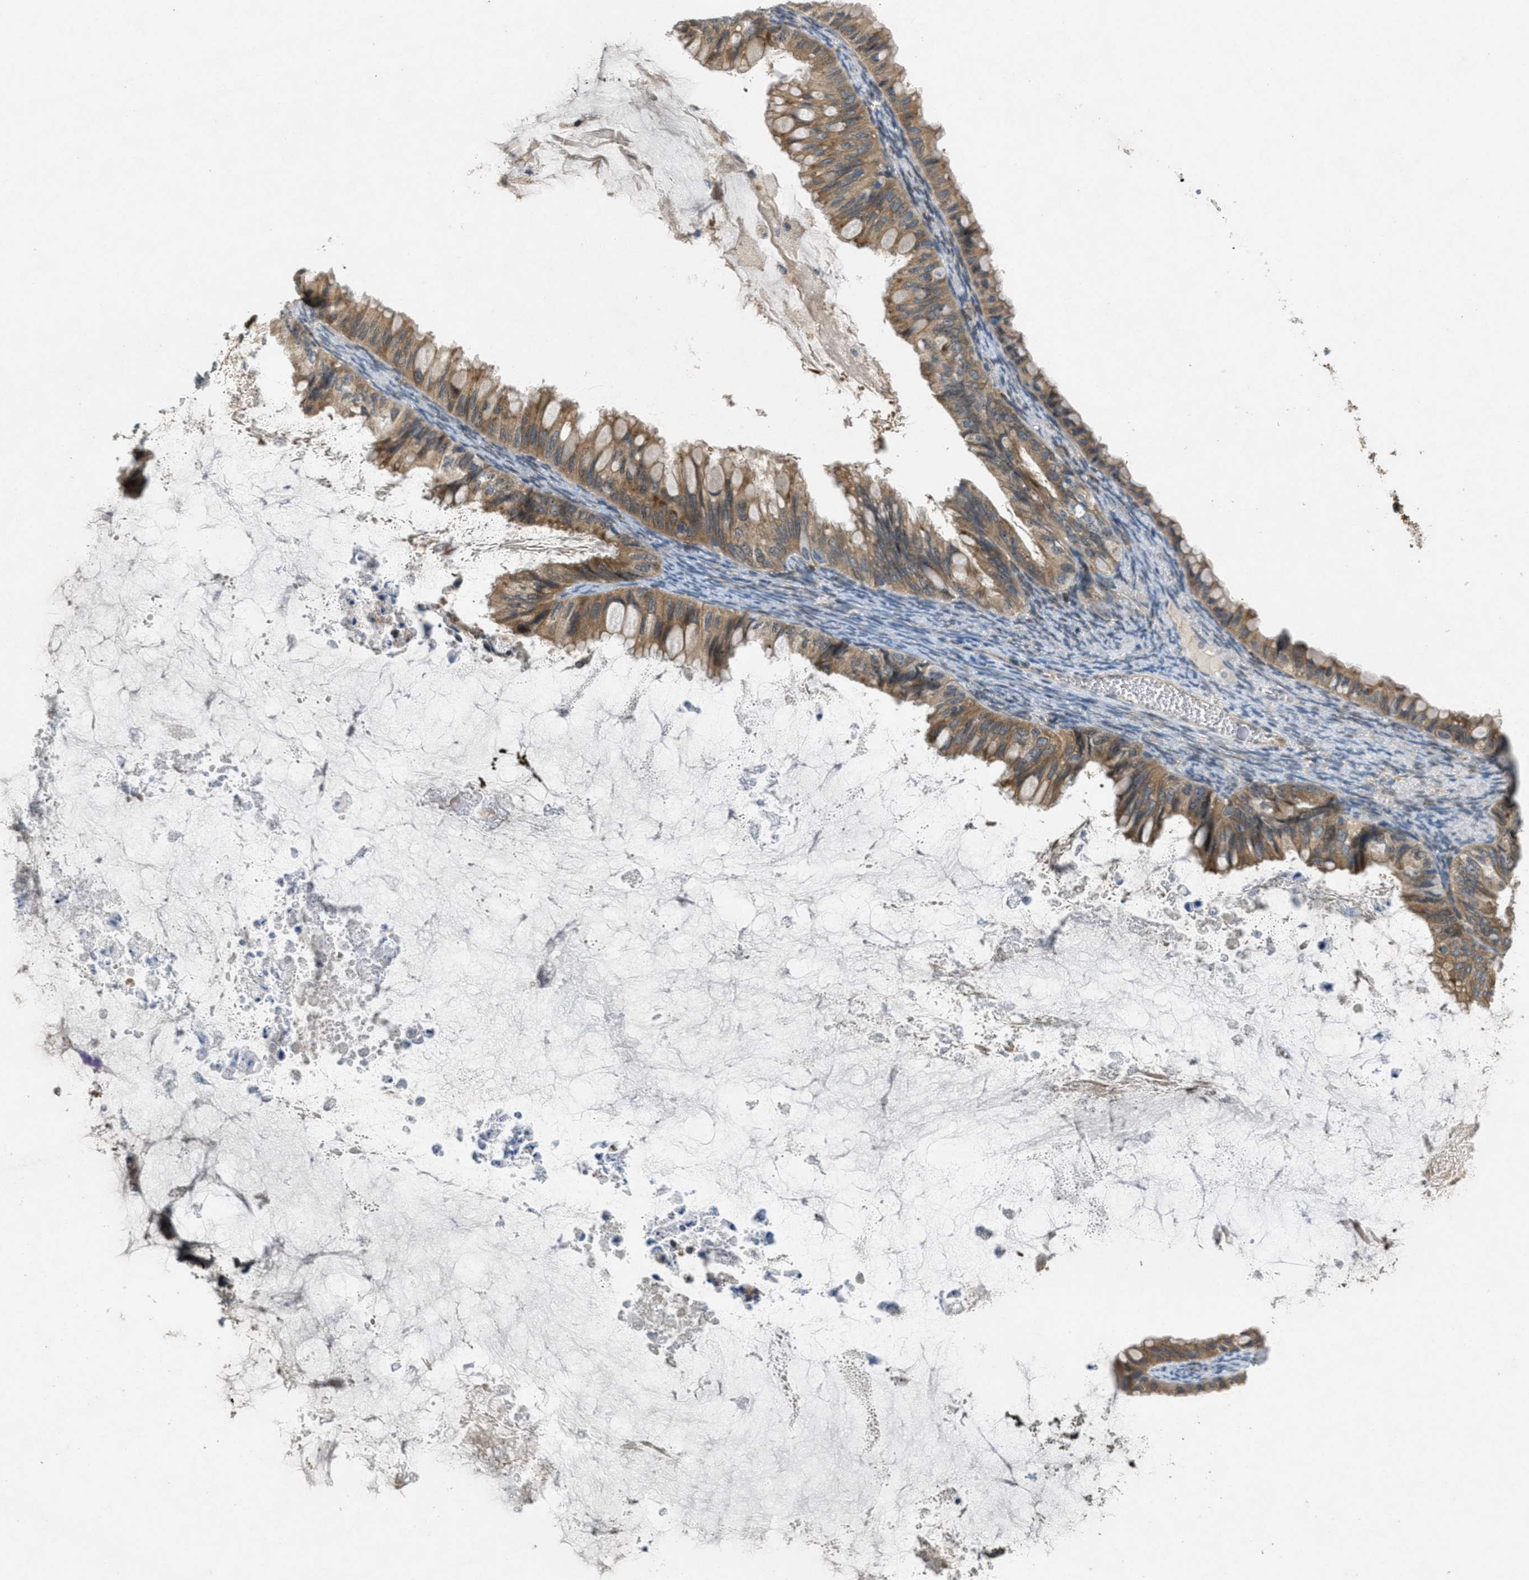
{"staining": {"intensity": "moderate", "quantity": ">75%", "location": "cytoplasmic/membranous"}, "tissue": "ovarian cancer", "cell_type": "Tumor cells", "image_type": "cancer", "snomed": [{"axis": "morphology", "description": "Cystadenocarcinoma, mucinous, NOS"}, {"axis": "topography", "description": "Ovary"}], "caption": "Immunohistochemistry (IHC) image of ovarian mucinous cystadenocarcinoma stained for a protein (brown), which exhibits medium levels of moderate cytoplasmic/membranous positivity in approximately >75% of tumor cells.", "gene": "SIGMAR1", "patient": {"sex": "female", "age": 80}}